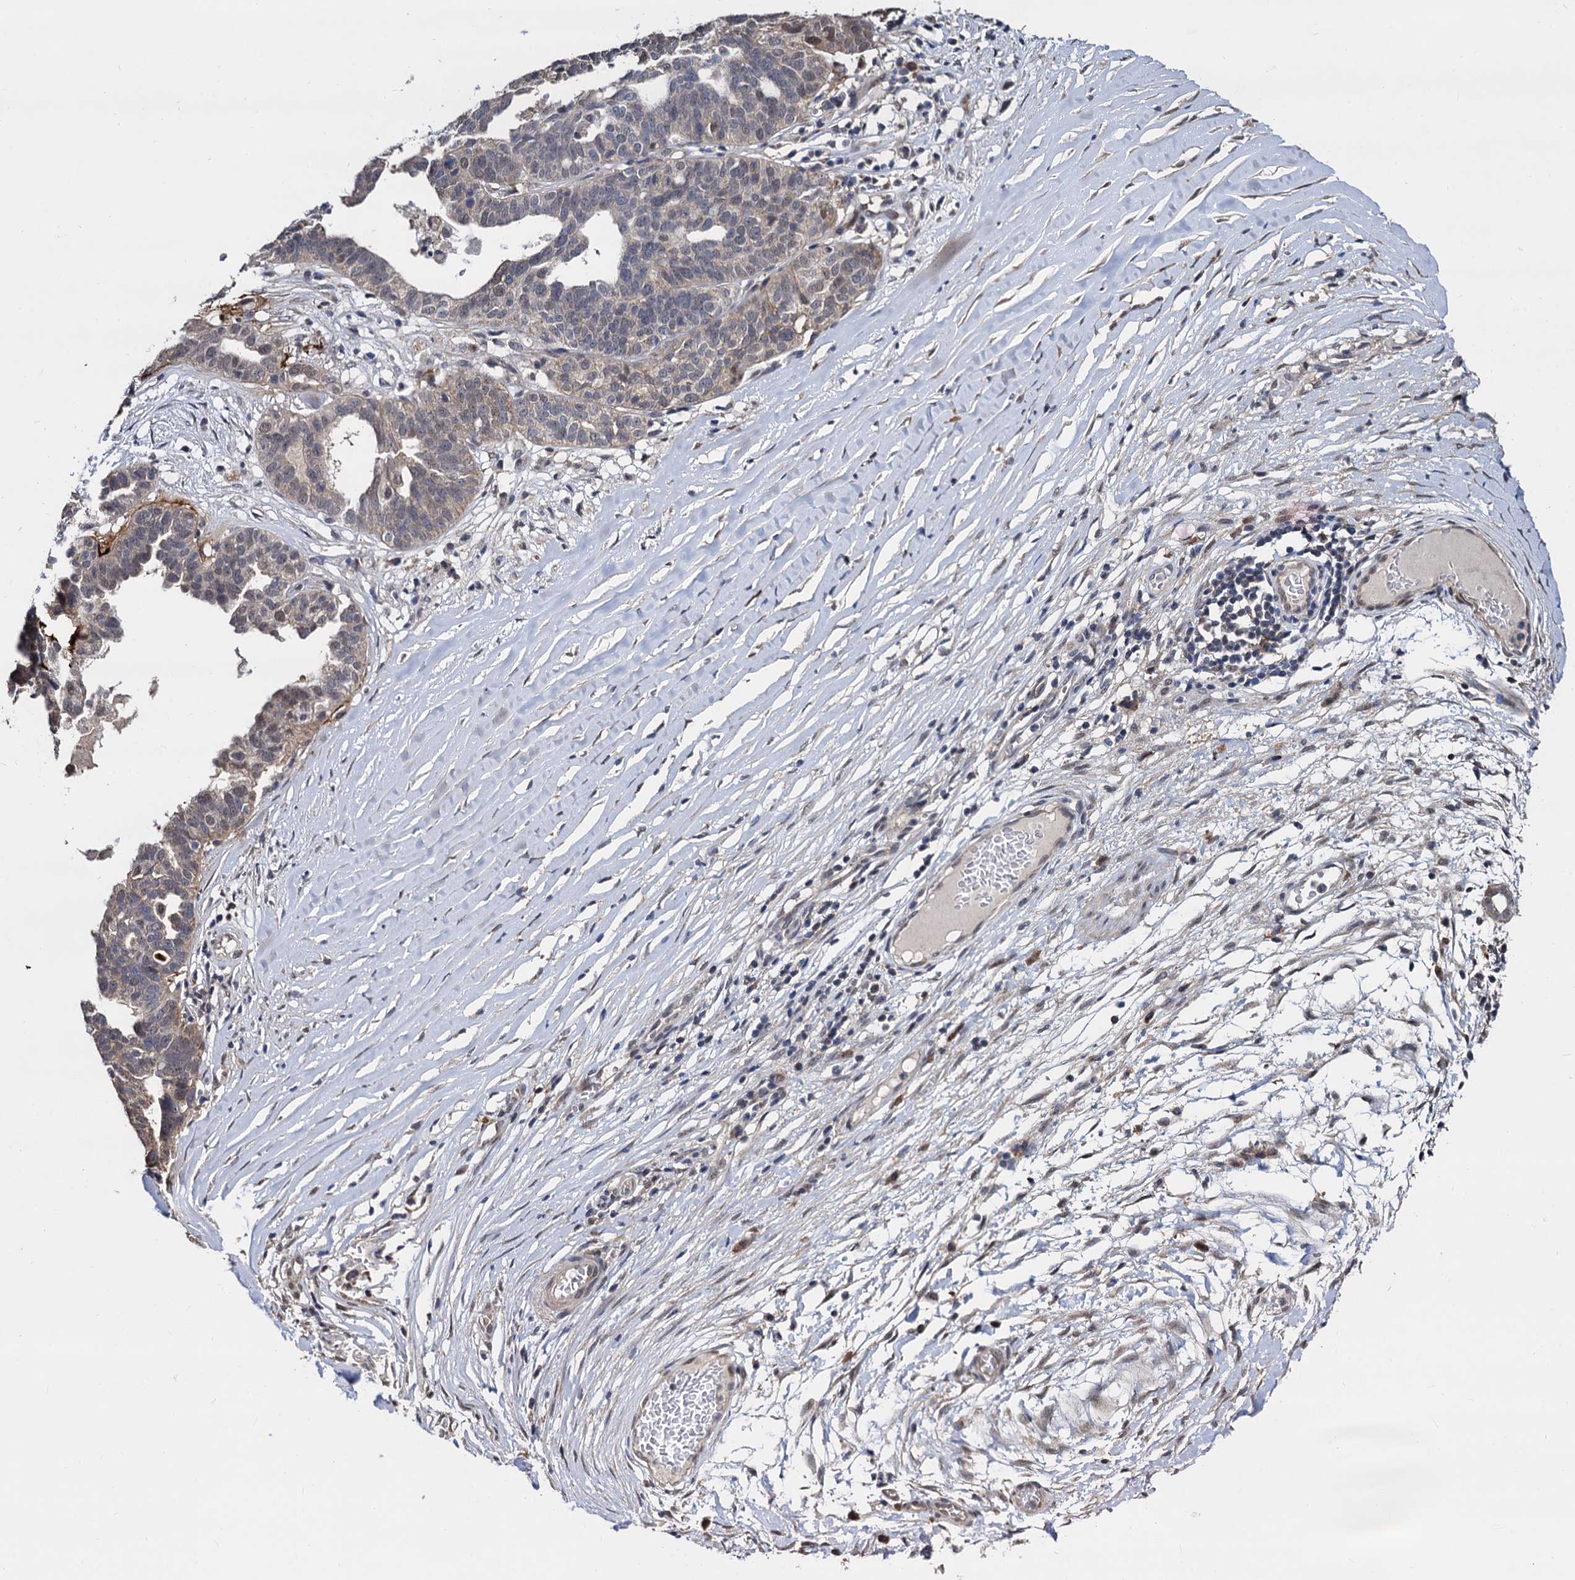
{"staining": {"intensity": "weak", "quantity": "25%-75%", "location": "nuclear"}, "tissue": "ovarian cancer", "cell_type": "Tumor cells", "image_type": "cancer", "snomed": [{"axis": "morphology", "description": "Cystadenocarcinoma, serous, NOS"}, {"axis": "topography", "description": "Ovary"}], "caption": "Serous cystadenocarcinoma (ovarian) stained for a protein reveals weak nuclear positivity in tumor cells.", "gene": "PSMD4", "patient": {"sex": "female", "age": 59}}